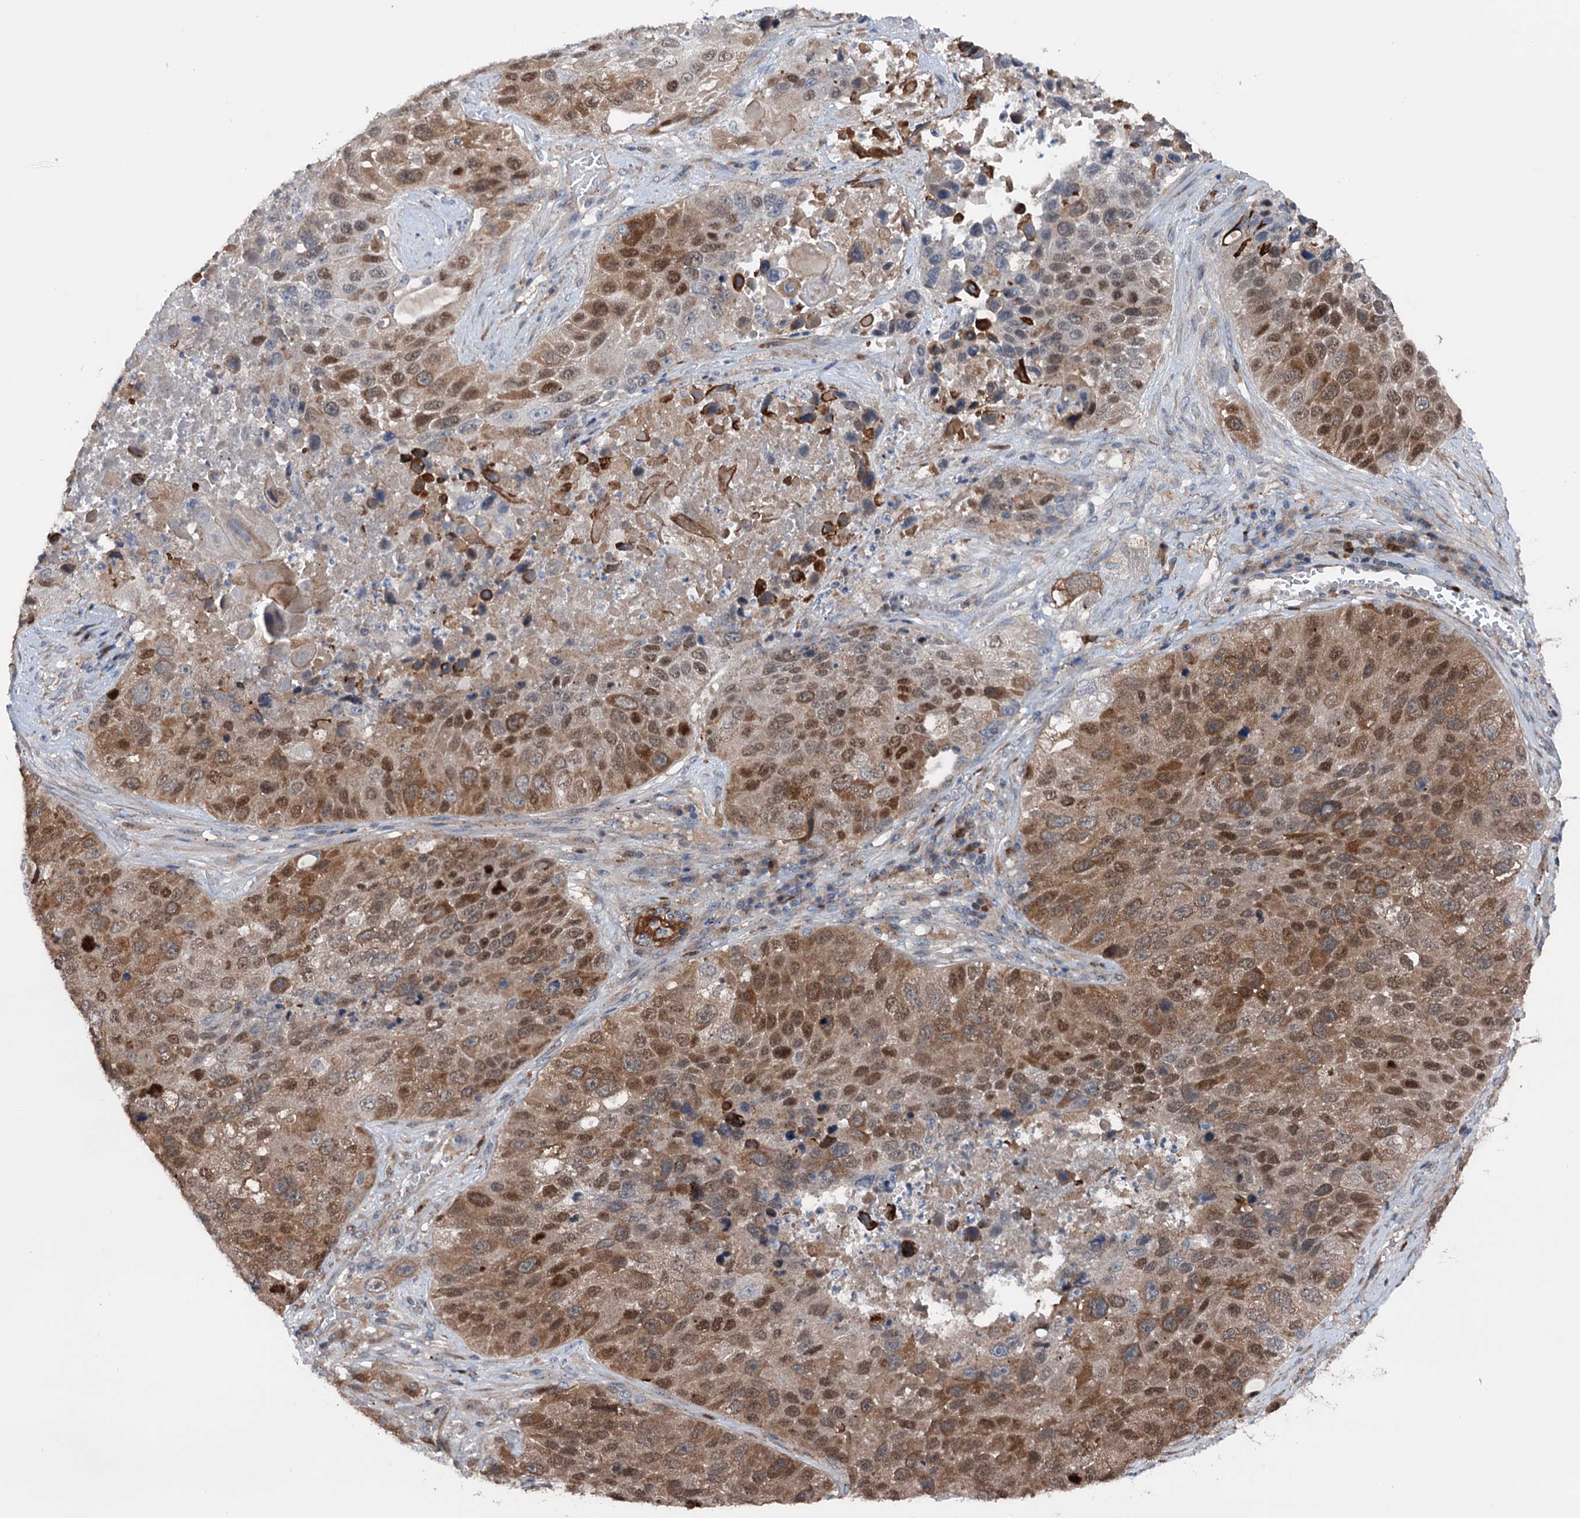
{"staining": {"intensity": "moderate", "quantity": ">75%", "location": "cytoplasmic/membranous,nuclear"}, "tissue": "lung cancer", "cell_type": "Tumor cells", "image_type": "cancer", "snomed": [{"axis": "morphology", "description": "Squamous cell carcinoma, NOS"}, {"axis": "topography", "description": "Lung"}], "caption": "Immunohistochemical staining of human squamous cell carcinoma (lung) demonstrates medium levels of moderate cytoplasmic/membranous and nuclear staining in about >75% of tumor cells.", "gene": "NCAPD2", "patient": {"sex": "male", "age": 61}}